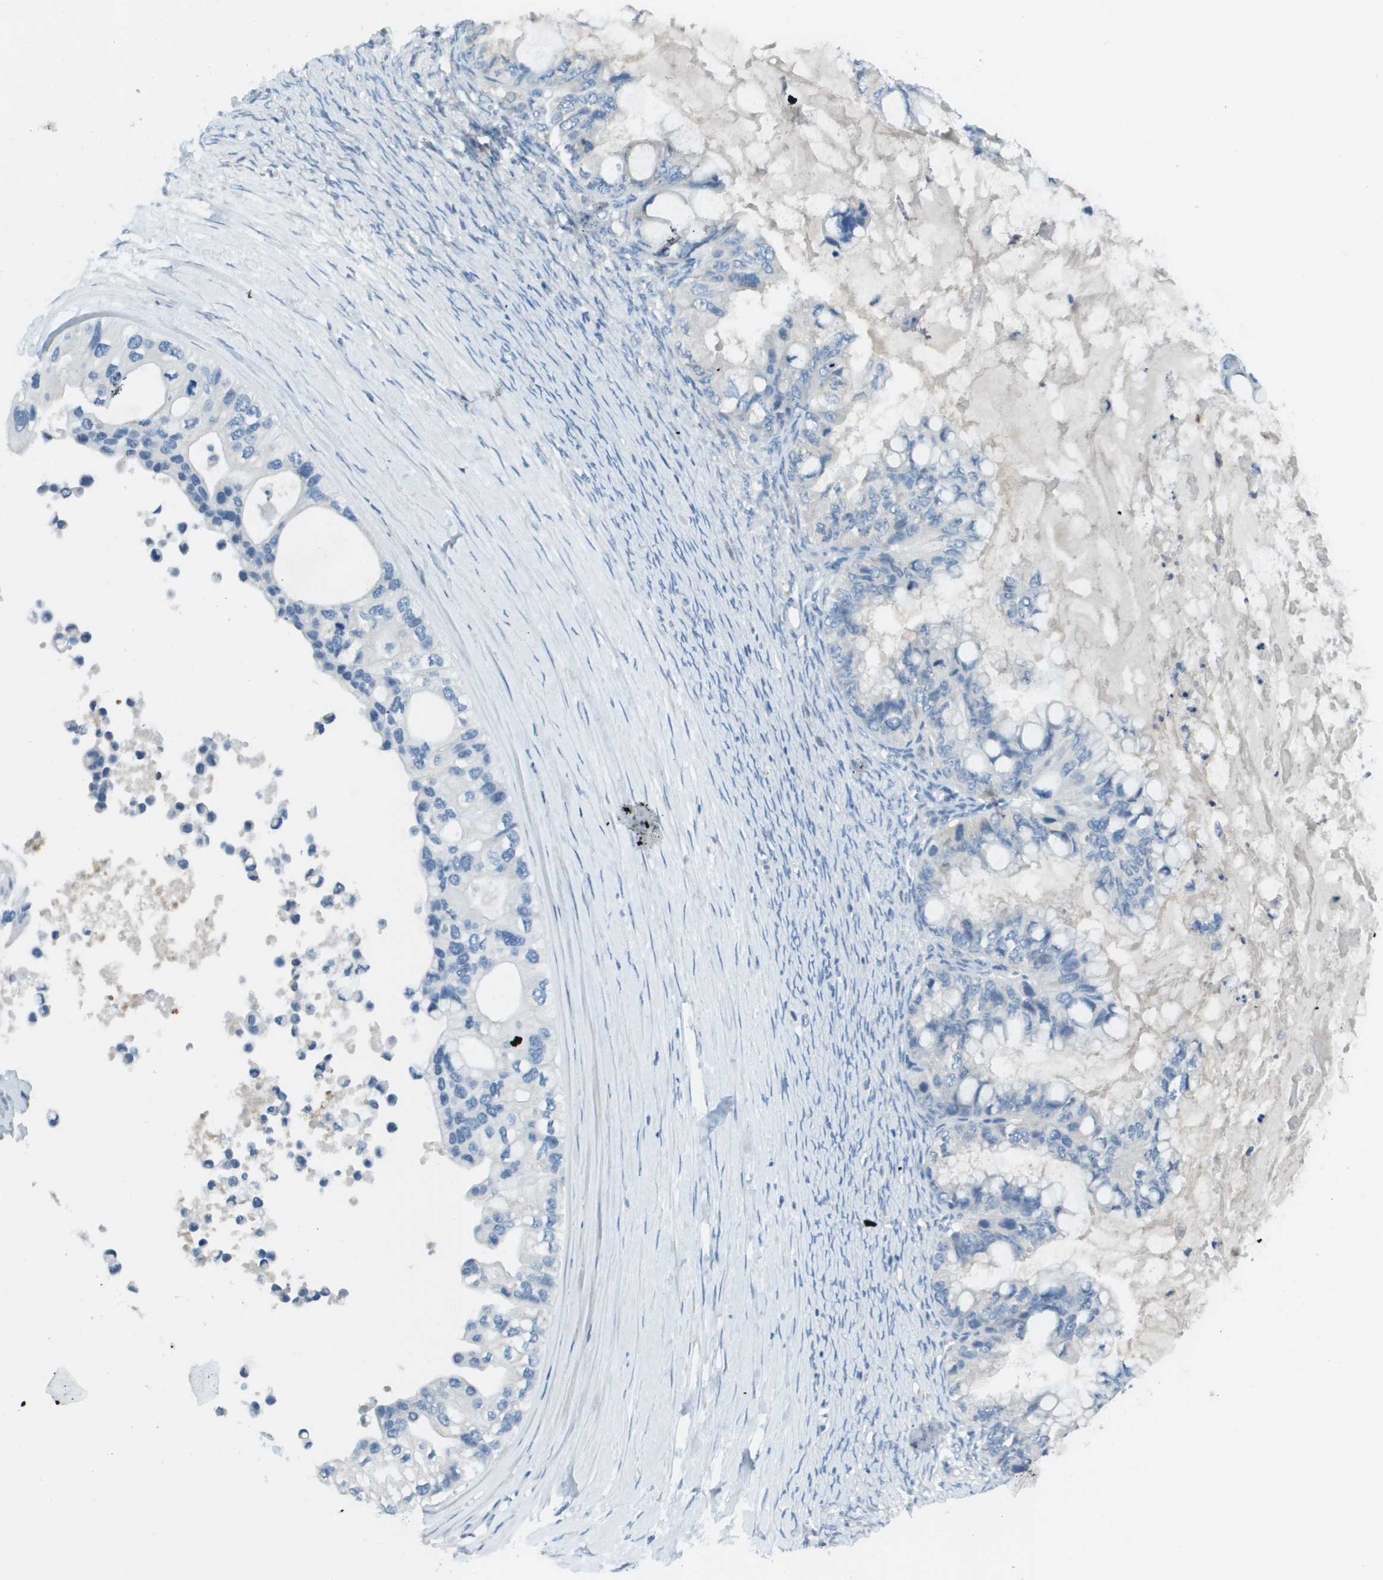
{"staining": {"intensity": "negative", "quantity": "none", "location": "none"}, "tissue": "ovarian cancer", "cell_type": "Tumor cells", "image_type": "cancer", "snomed": [{"axis": "morphology", "description": "Cystadenocarcinoma, mucinous, NOS"}, {"axis": "topography", "description": "Ovary"}], "caption": "Photomicrograph shows no protein staining in tumor cells of ovarian mucinous cystadenocarcinoma tissue.", "gene": "PTGDR2", "patient": {"sex": "female", "age": 80}}